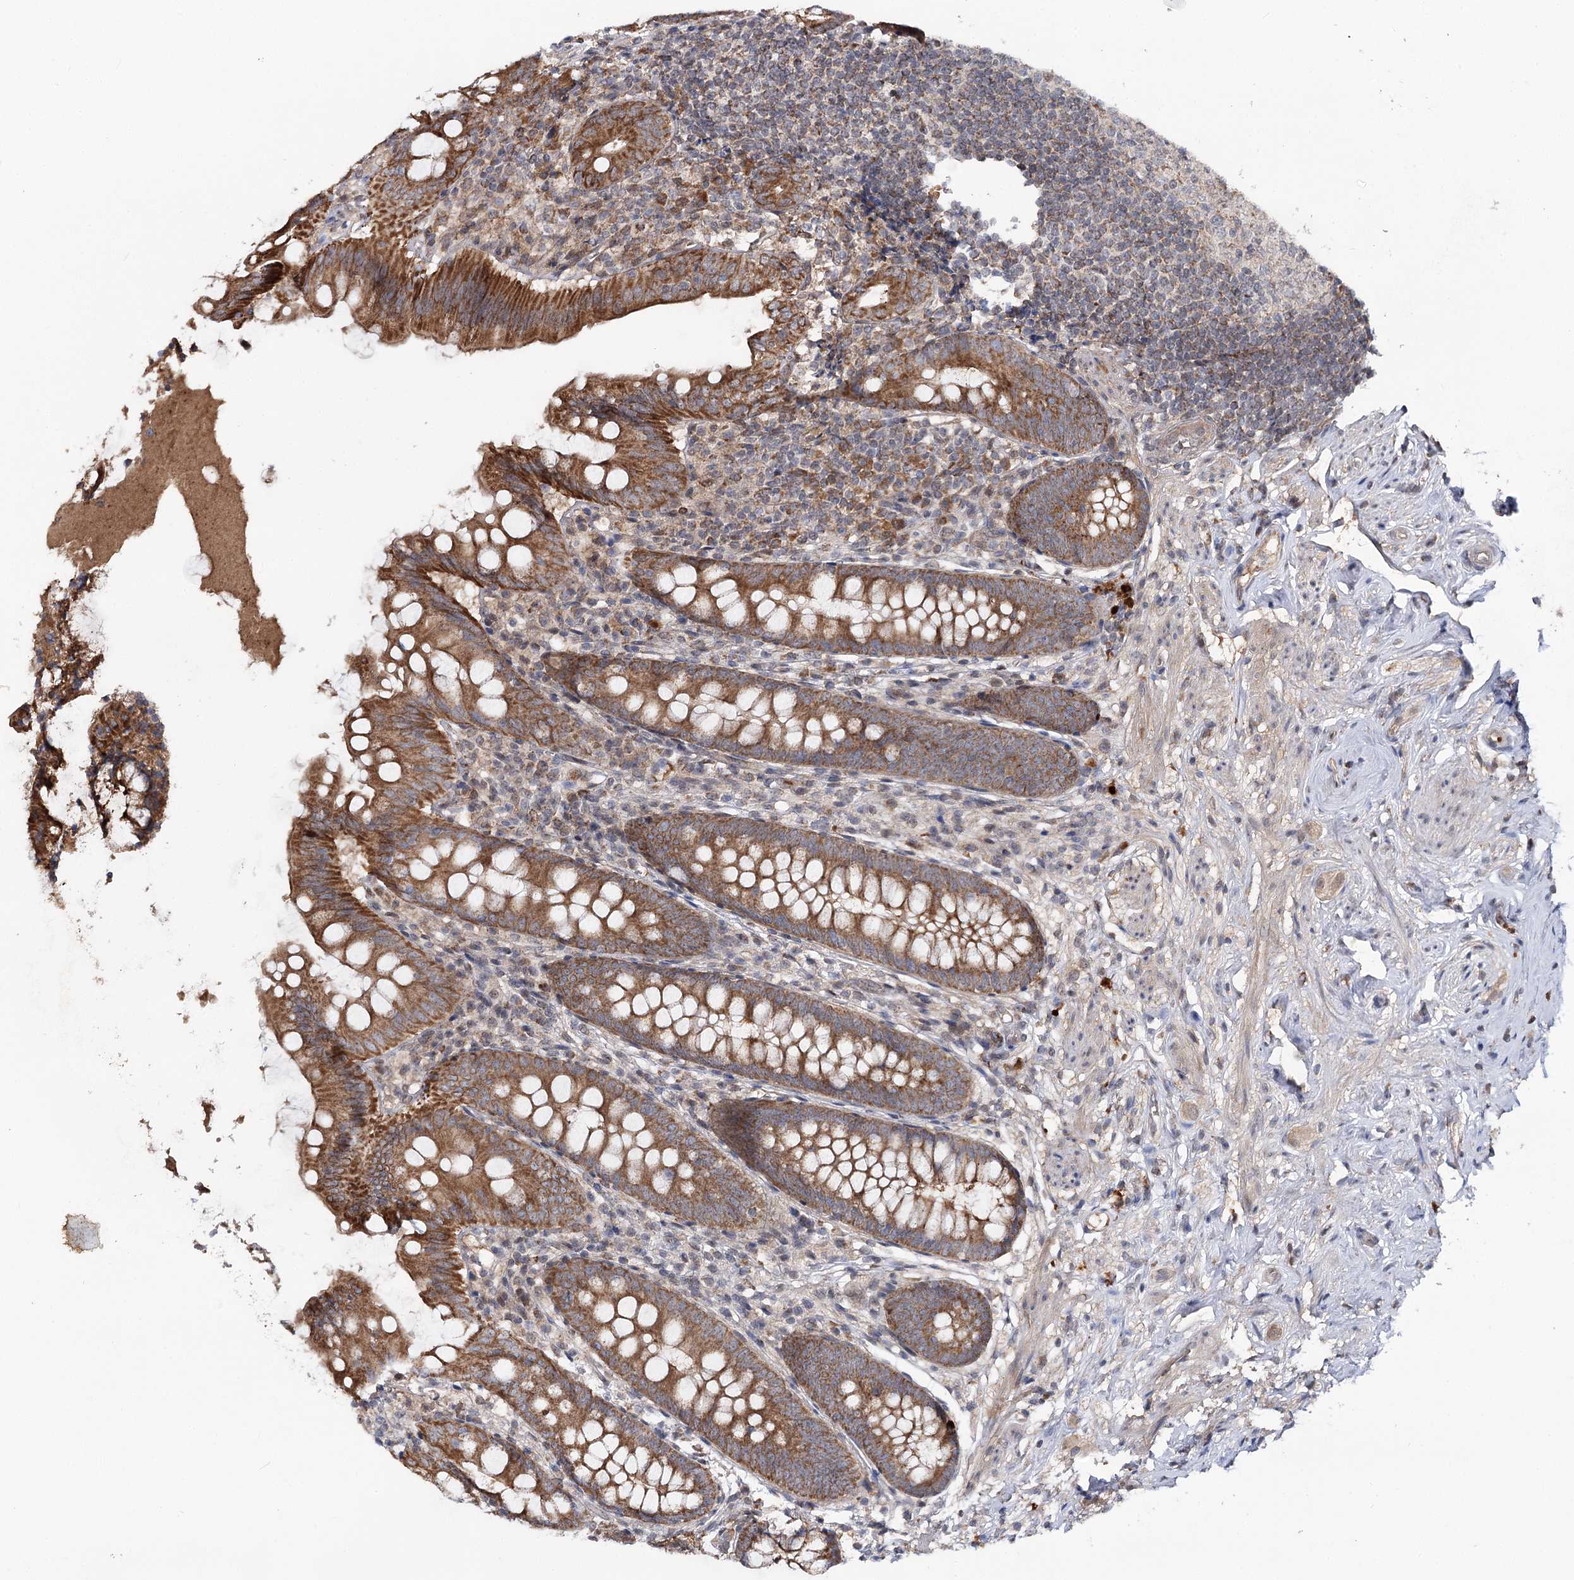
{"staining": {"intensity": "strong", "quantity": ">75%", "location": "cytoplasmic/membranous"}, "tissue": "appendix", "cell_type": "Glandular cells", "image_type": "normal", "snomed": [{"axis": "morphology", "description": "Normal tissue, NOS"}, {"axis": "topography", "description": "Appendix"}], "caption": "Immunohistochemistry (DAB) staining of unremarkable appendix demonstrates strong cytoplasmic/membranous protein staining in approximately >75% of glandular cells.", "gene": "MSANTD2", "patient": {"sex": "female", "age": 51}}